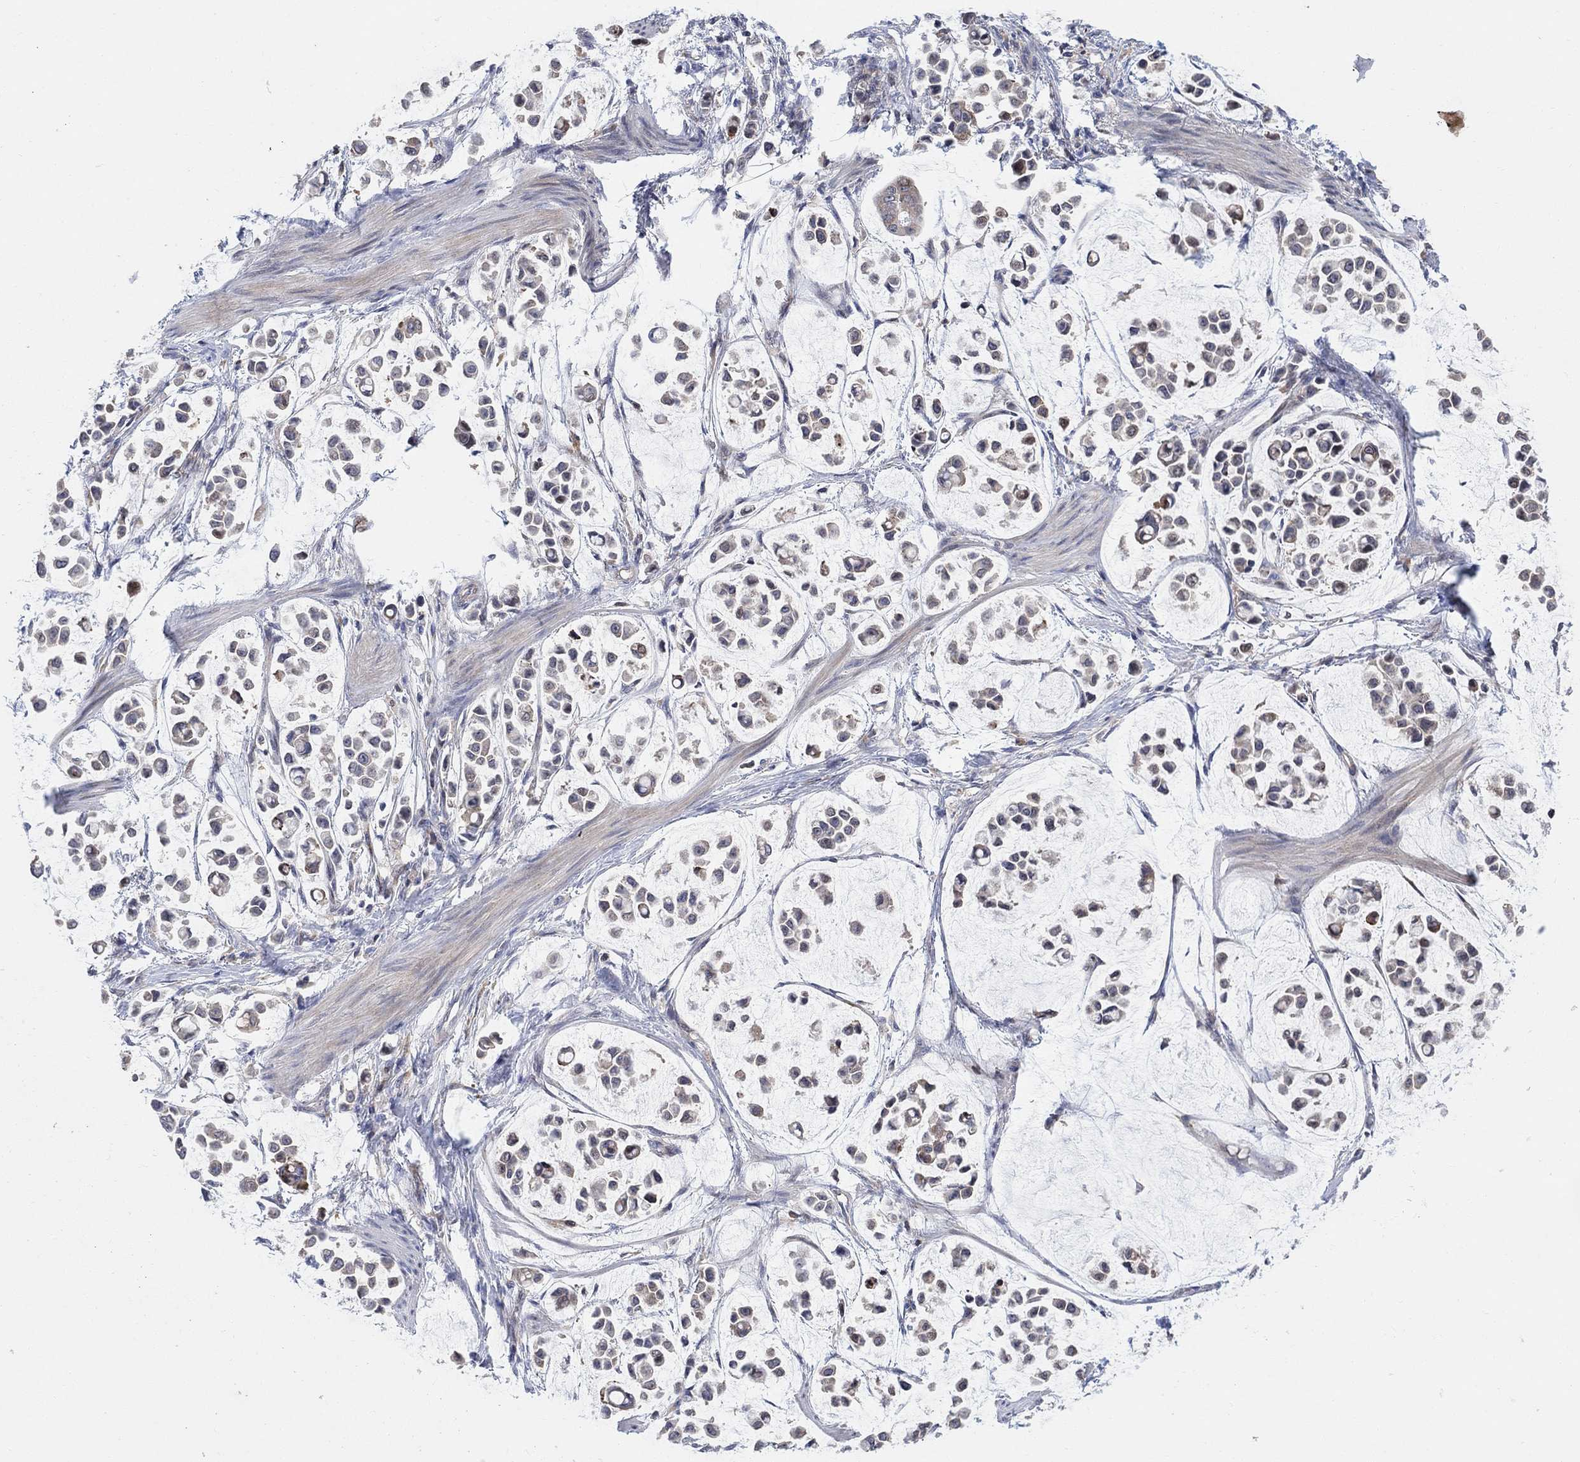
{"staining": {"intensity": "weak", "quantity": "<25%", "location": "cytoplasmic/membranous"}, "tissue": "stomach cancer", "cell_type": "Tumor cells", "image_type": "cancer", "snomed": [{"axis": "morphology", "description": "Adenocarcinoma, NOS"}, {"axis": "topography", "description": "Stomach"}], "caption": "This is an immunohistochemistry (IHC) micrograph of human stomach adenocarcinoma. There is no positivity in tumor cells.", "gene": "CNTF", "patient": {"sex": "male", "age": 82}}